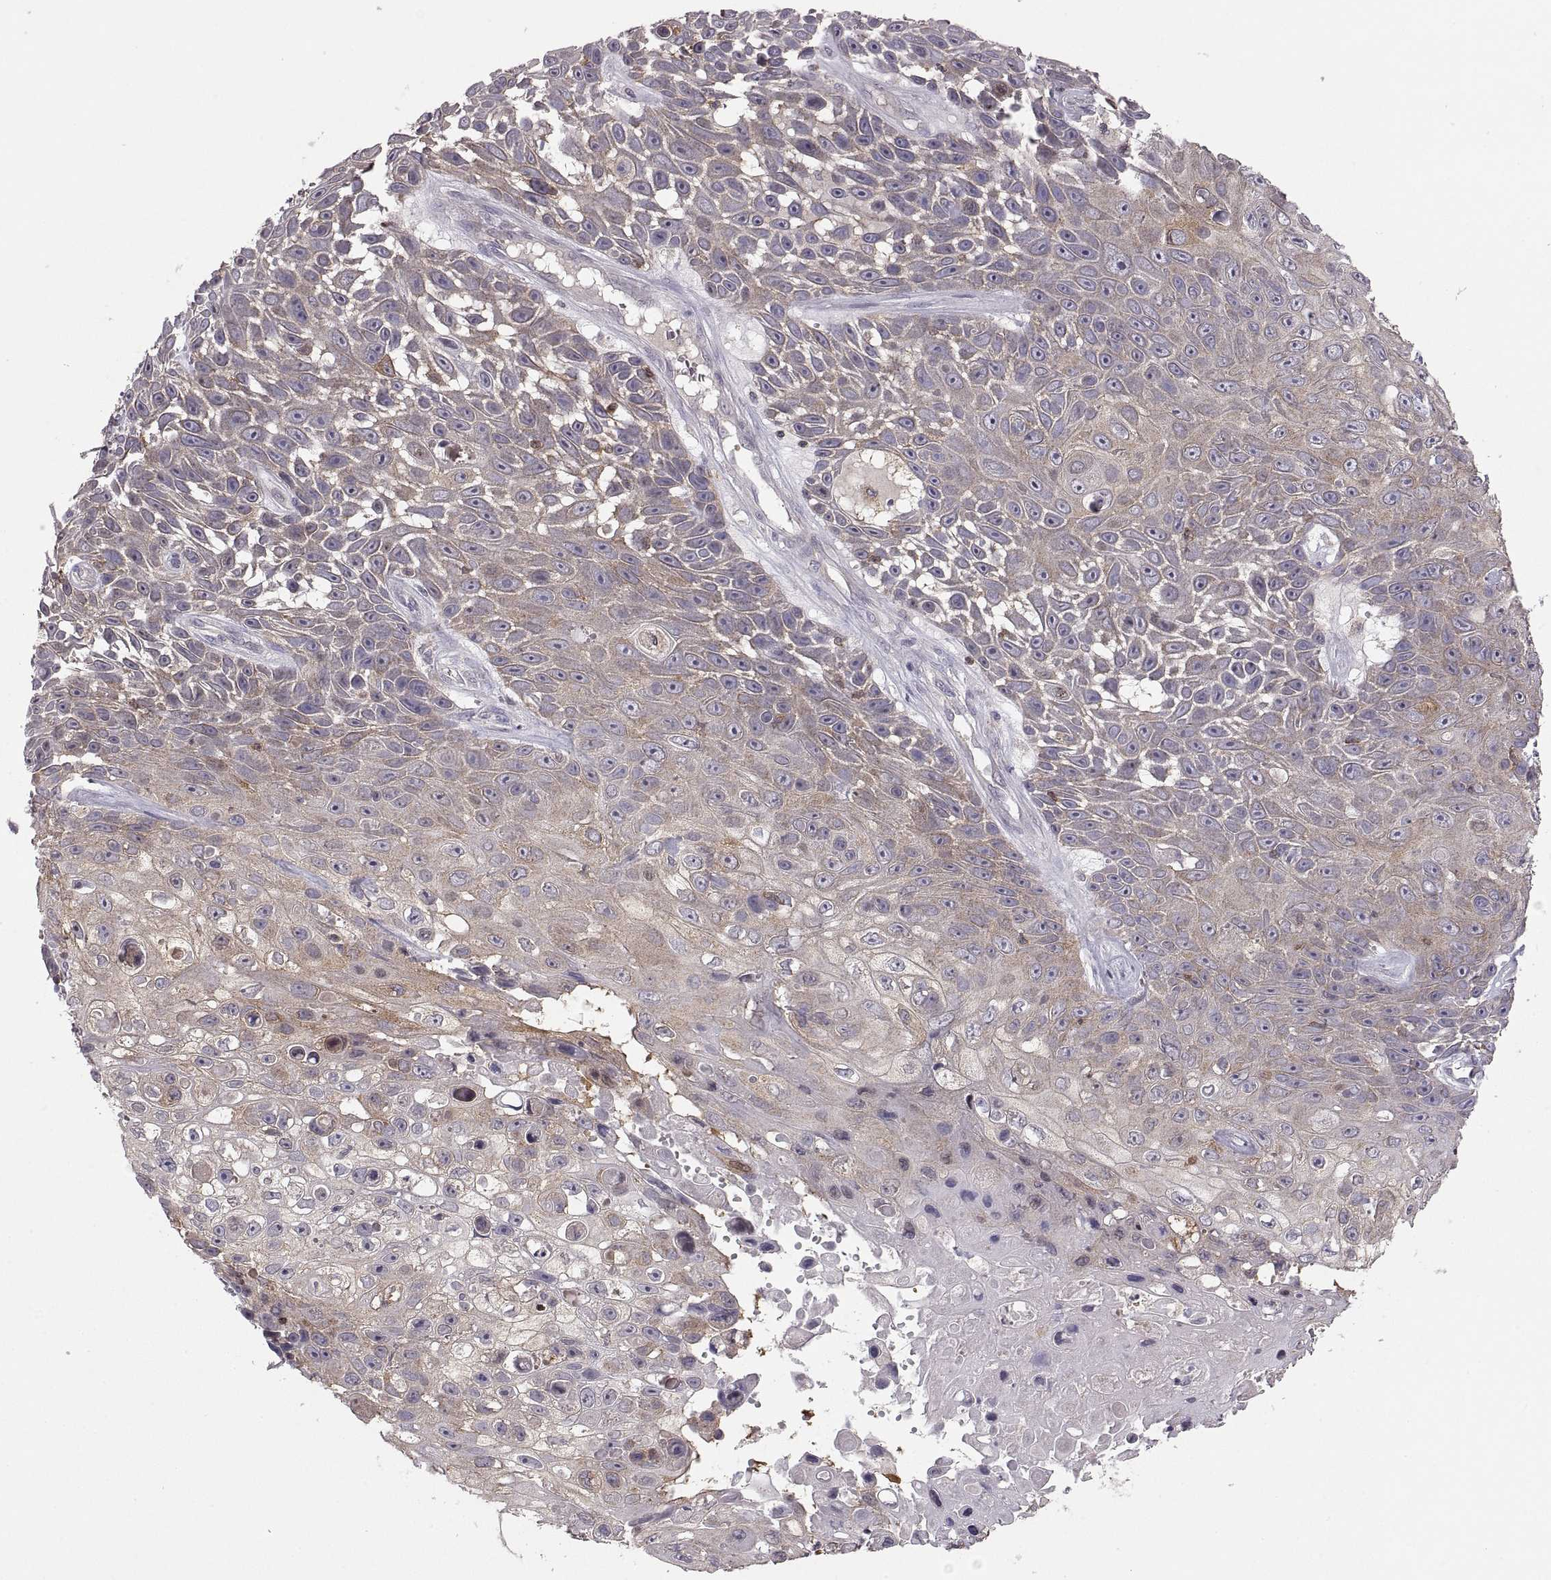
{"staining": {"intensity": "moderate", "quantity": "<25%", "location": "cytoplasmic/membranous"}, "tissue": "skin cancer", "cell_type": "Tumor cells", "image_type": "cancer", "snomed": [{"axis": "morphology", "description": "Squamous cell carcinoma, NOS"}, {"axis": "topography", "description": "Skin"}], "caption": "Skin cancer (squamous cell carcinoma) tissue reveals moderate cytoplasmic/membranous staining in approximately <25% of tumor cells The staining was performed using DAB, with brown indicating positive protein expression. Nuclei are stained blue with hematoxylin.", "gene": "EZR", "patient": {"sex": "male", "age": 82}}